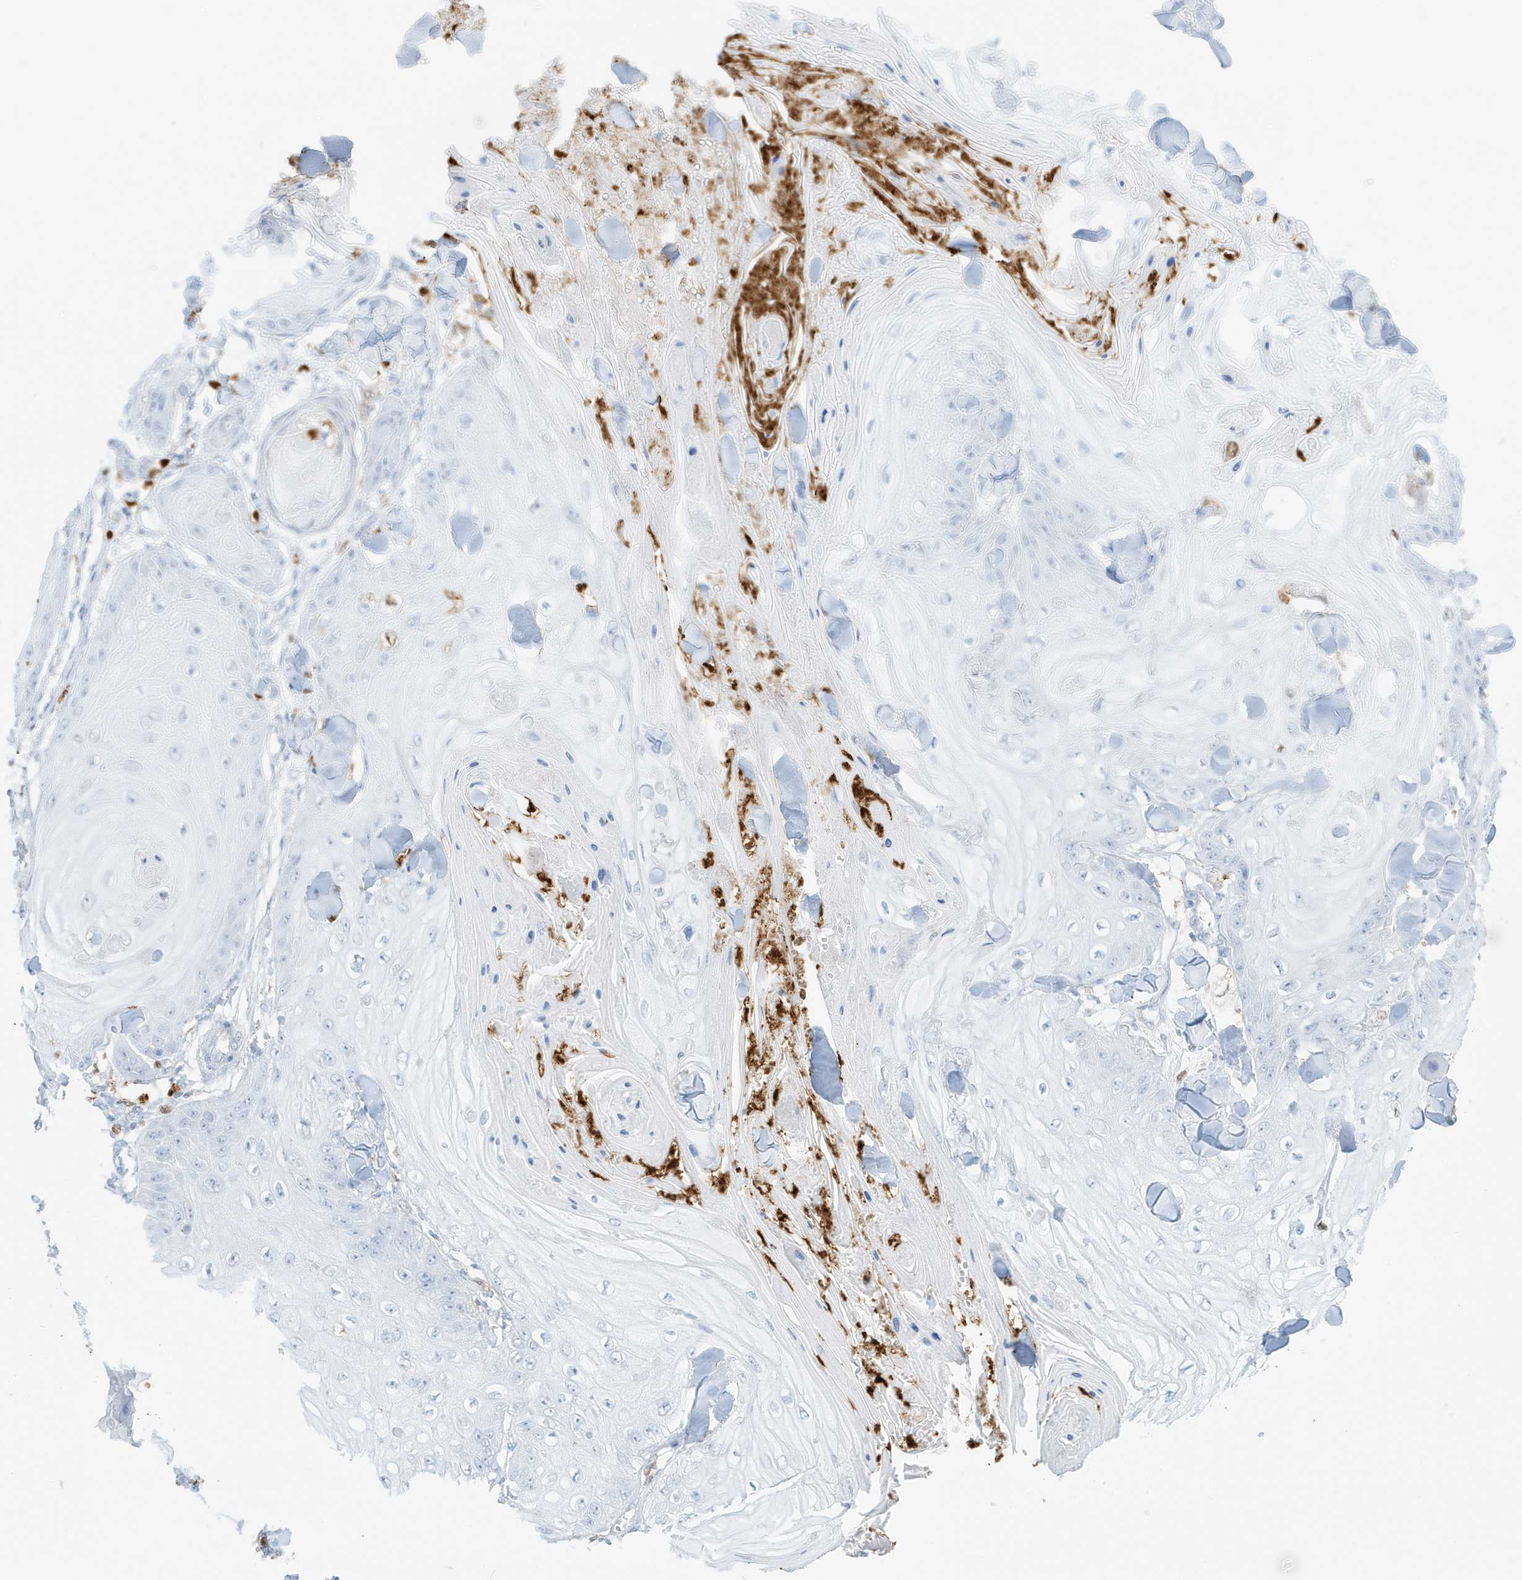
{"staining": {"intensity": "negative", "quantity": "none", "location": "none"}, "tissue": "skin cancer", "cell_type": "Tumor cells", "image_type": "cancer", "snomed": [{"axis": "morphology", "description": "Squamous cell carcinoma, NOS"}, {"axis": "topography", "description": "Skin"}], "caption": "Tumor cells are negative for protein expression in human skin cancer (squamous cell carcinoma).", "gene": "GCA", "patient": {"sex": "male", "age": 74}}